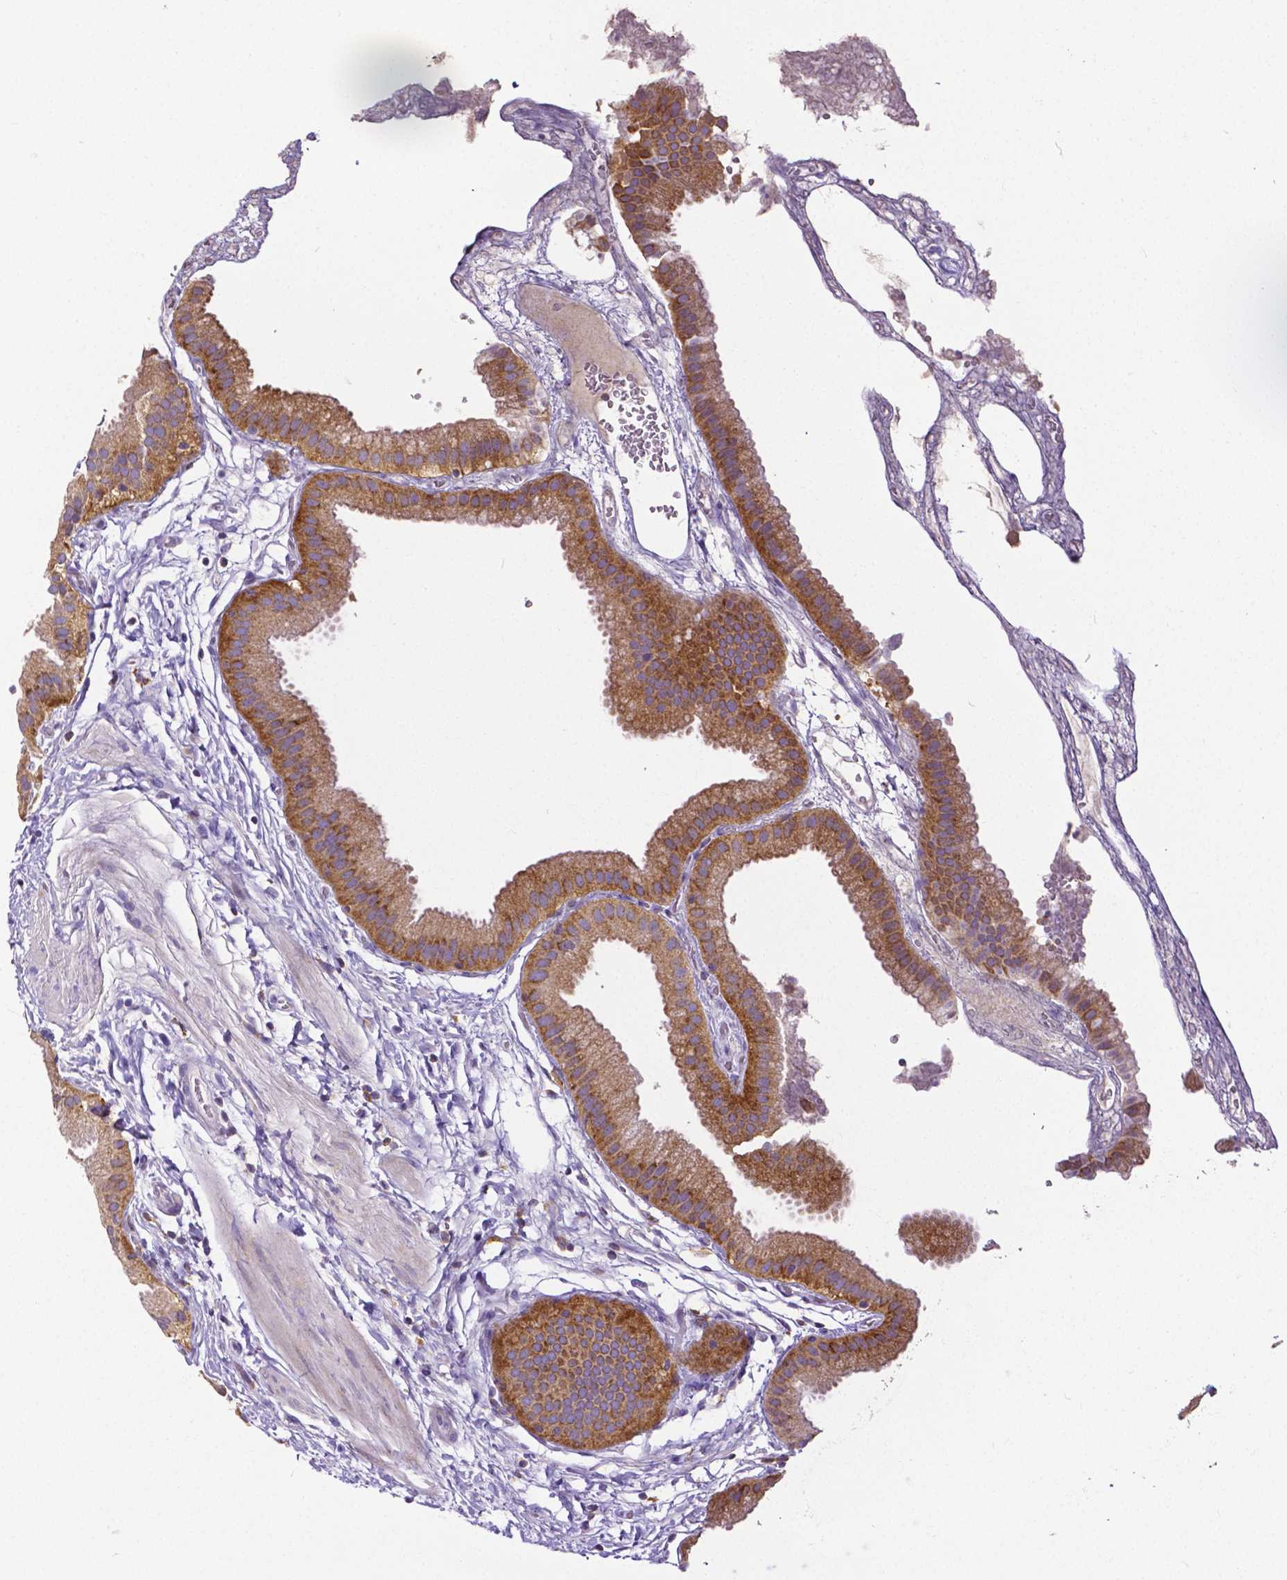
{"staining": {"intensity": "moderate", "quantity": ">75%", "location": "cytoplasmic/membranous"}, "tissue": "gallbladder", "cell_type": "Glandular cells", "image_type": "normal", "snomed": [{"axis": "morphology", "description": "Normal tissue, NOS"}, {"axis": "topography", "description": "Gallbladder"}], "caption": "Moderate cytoplasmic/membranous staining is appreciated in about >75% of glandular cells in unremarkable gallbladder. The staining was performed using DAB to visualize the protein expression in brown, while the nuclei were stained in blue with hematoxylin (Magnification: 20x).", "gene": "DICER1", "patient": {"sex": "female", "age": 63}}